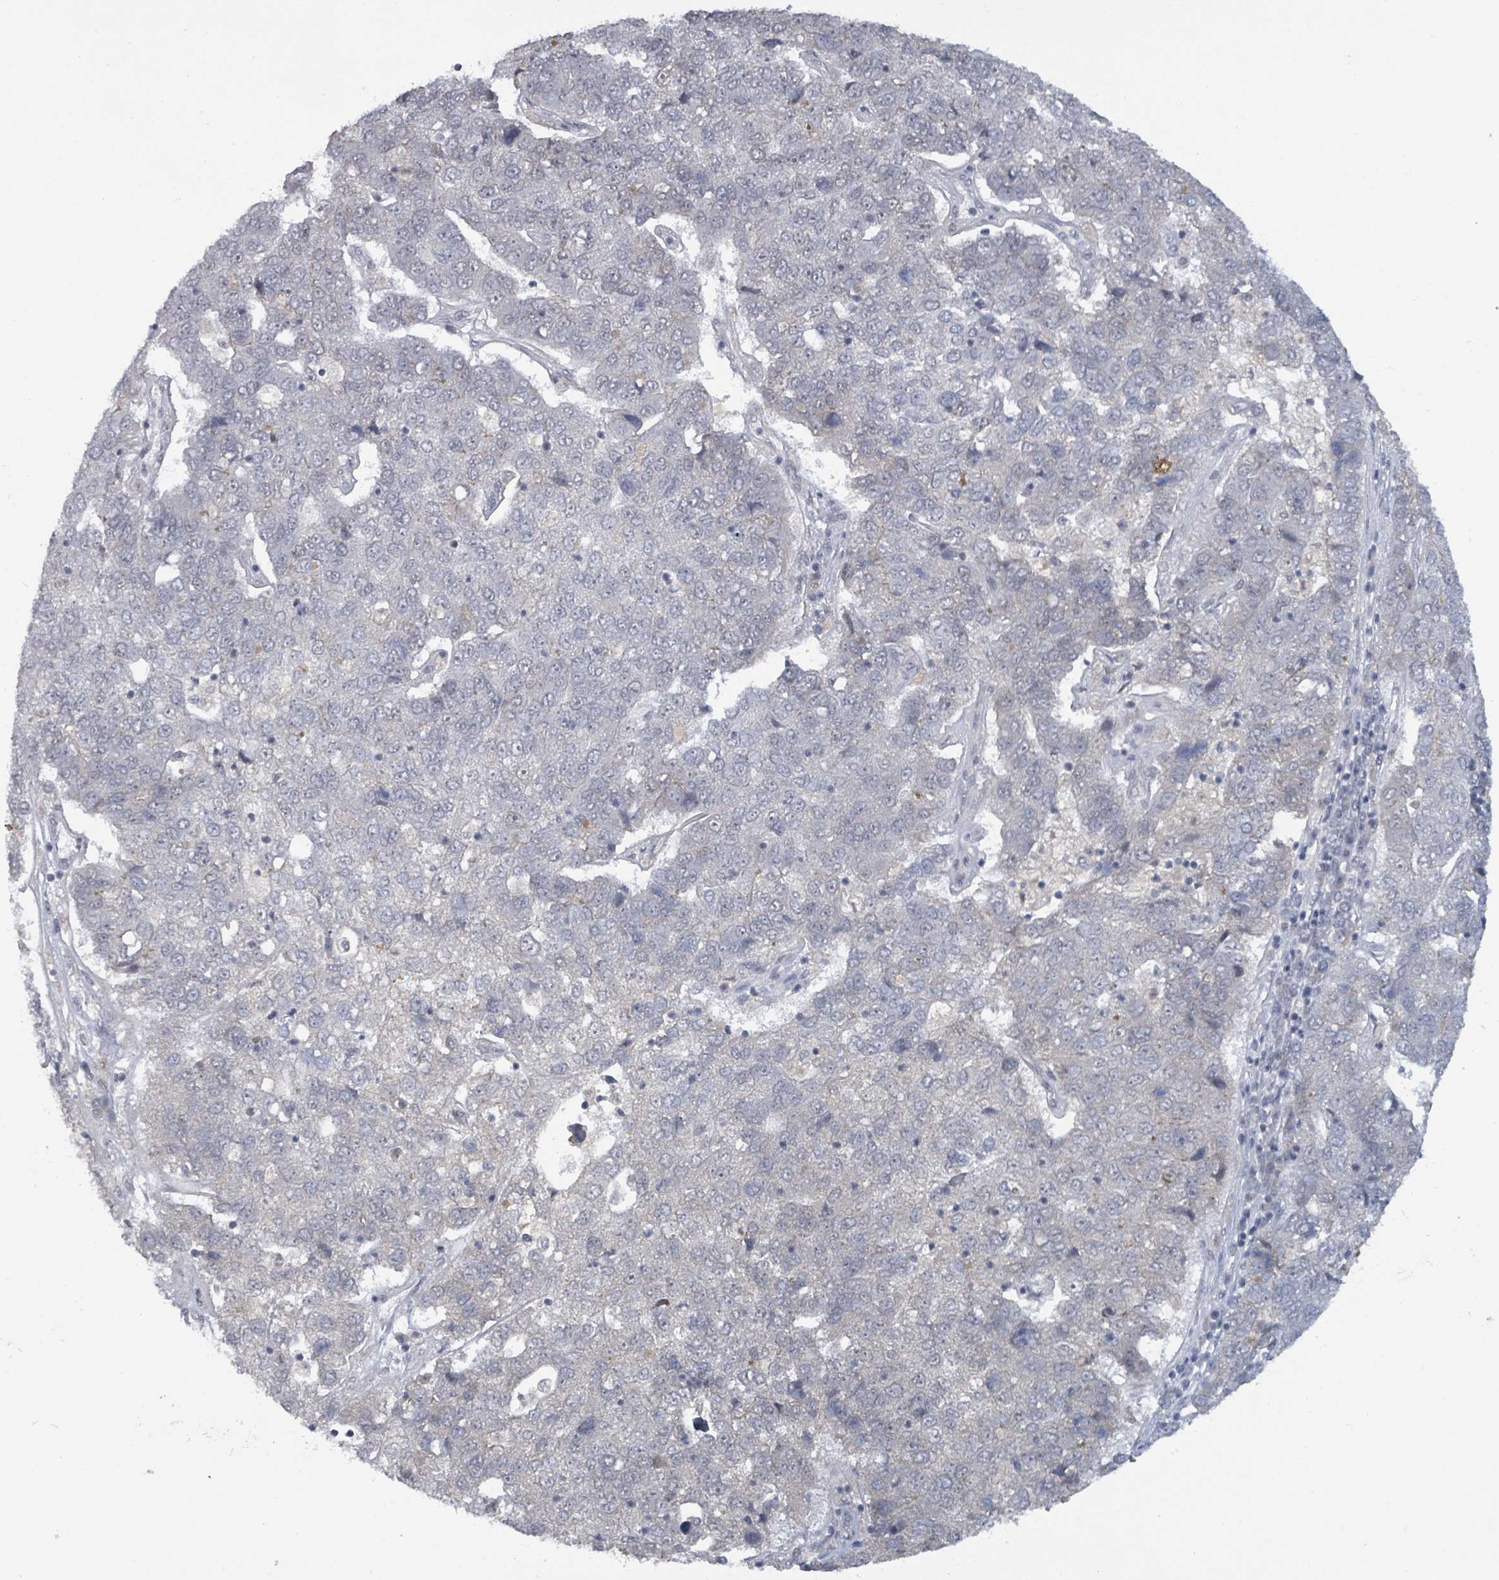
{"staining": {"intensity": "negative", "quantity": "none", "location": "none"}, "tissue": "pancreatic cancer", "cell_type": "Tumor cells", "image_type": "cancer", "snomed": [{"axis": "morphology", "description": "Adenocarcinoma, NOS"}, {"axis": "topography", "description": "Pancreas"}], "caption": "Protein analysis of pancreatic cancer displays no significant positivity in tumor cells. (DAB immunohistochemistry with hematoxylin counter stain).", "gene": "BANP", "patient": {"sex": "female", "age": 61}}